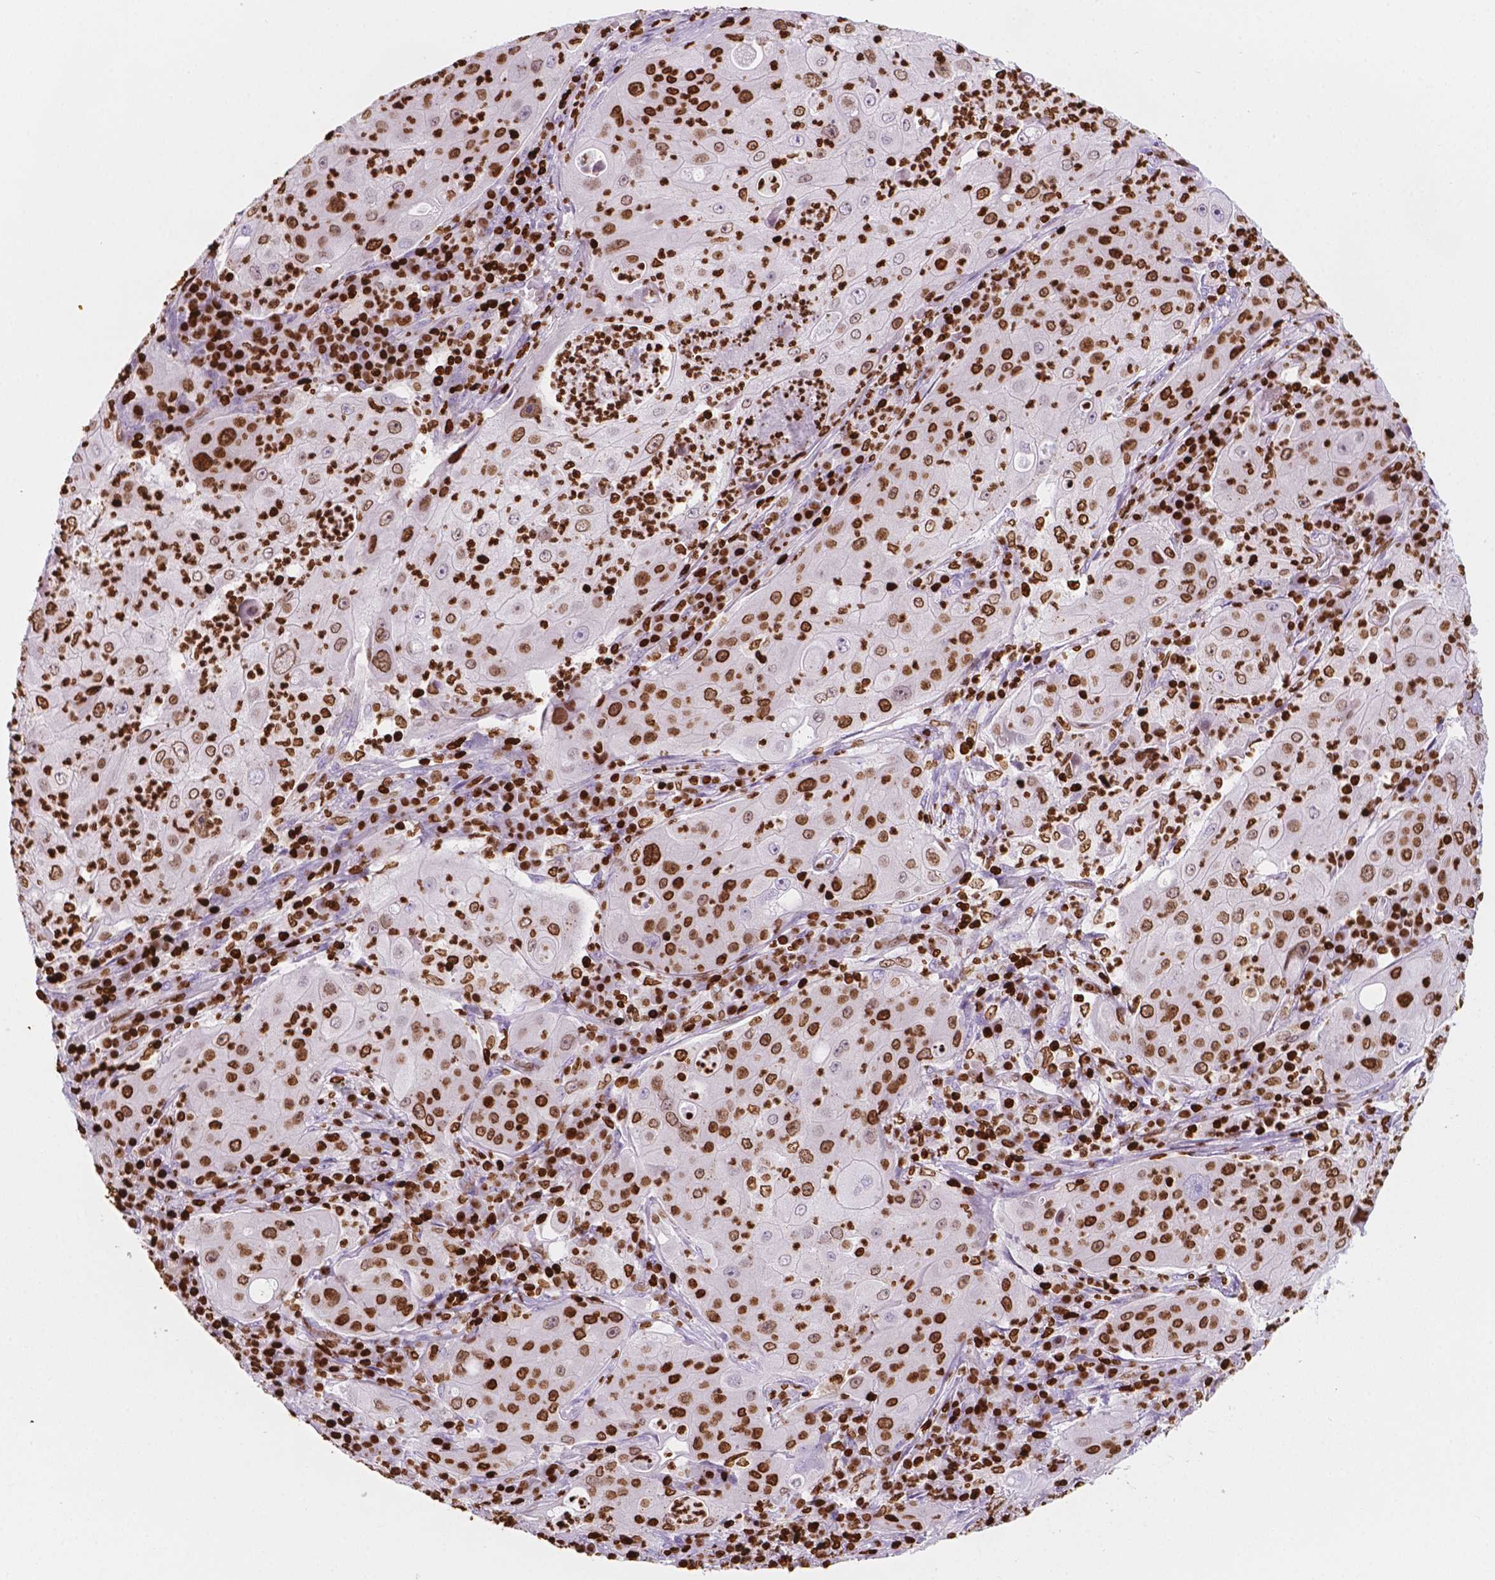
{"staining": {"intensity": "strong", "quantity": ">75%", "location": "nuclear"}, "tissue": "lung cancer", "cell_type": "Tumor cells", "image_type": "cancer", "snomed": [{"axis": "morphology", "description": "Squamous cell carcinoma, NOS"}, {"axis": "topography", "description": "Lung"}], "caption": "This is a photomicrograph of immunohistochemistry (IHC) staining of lung cancer (squamous cell carcinoma), which shows strong positivity in the nuclear of tumor cells.", "gene": "CBY3", "patient": {"sex": "female", "age": 59}}